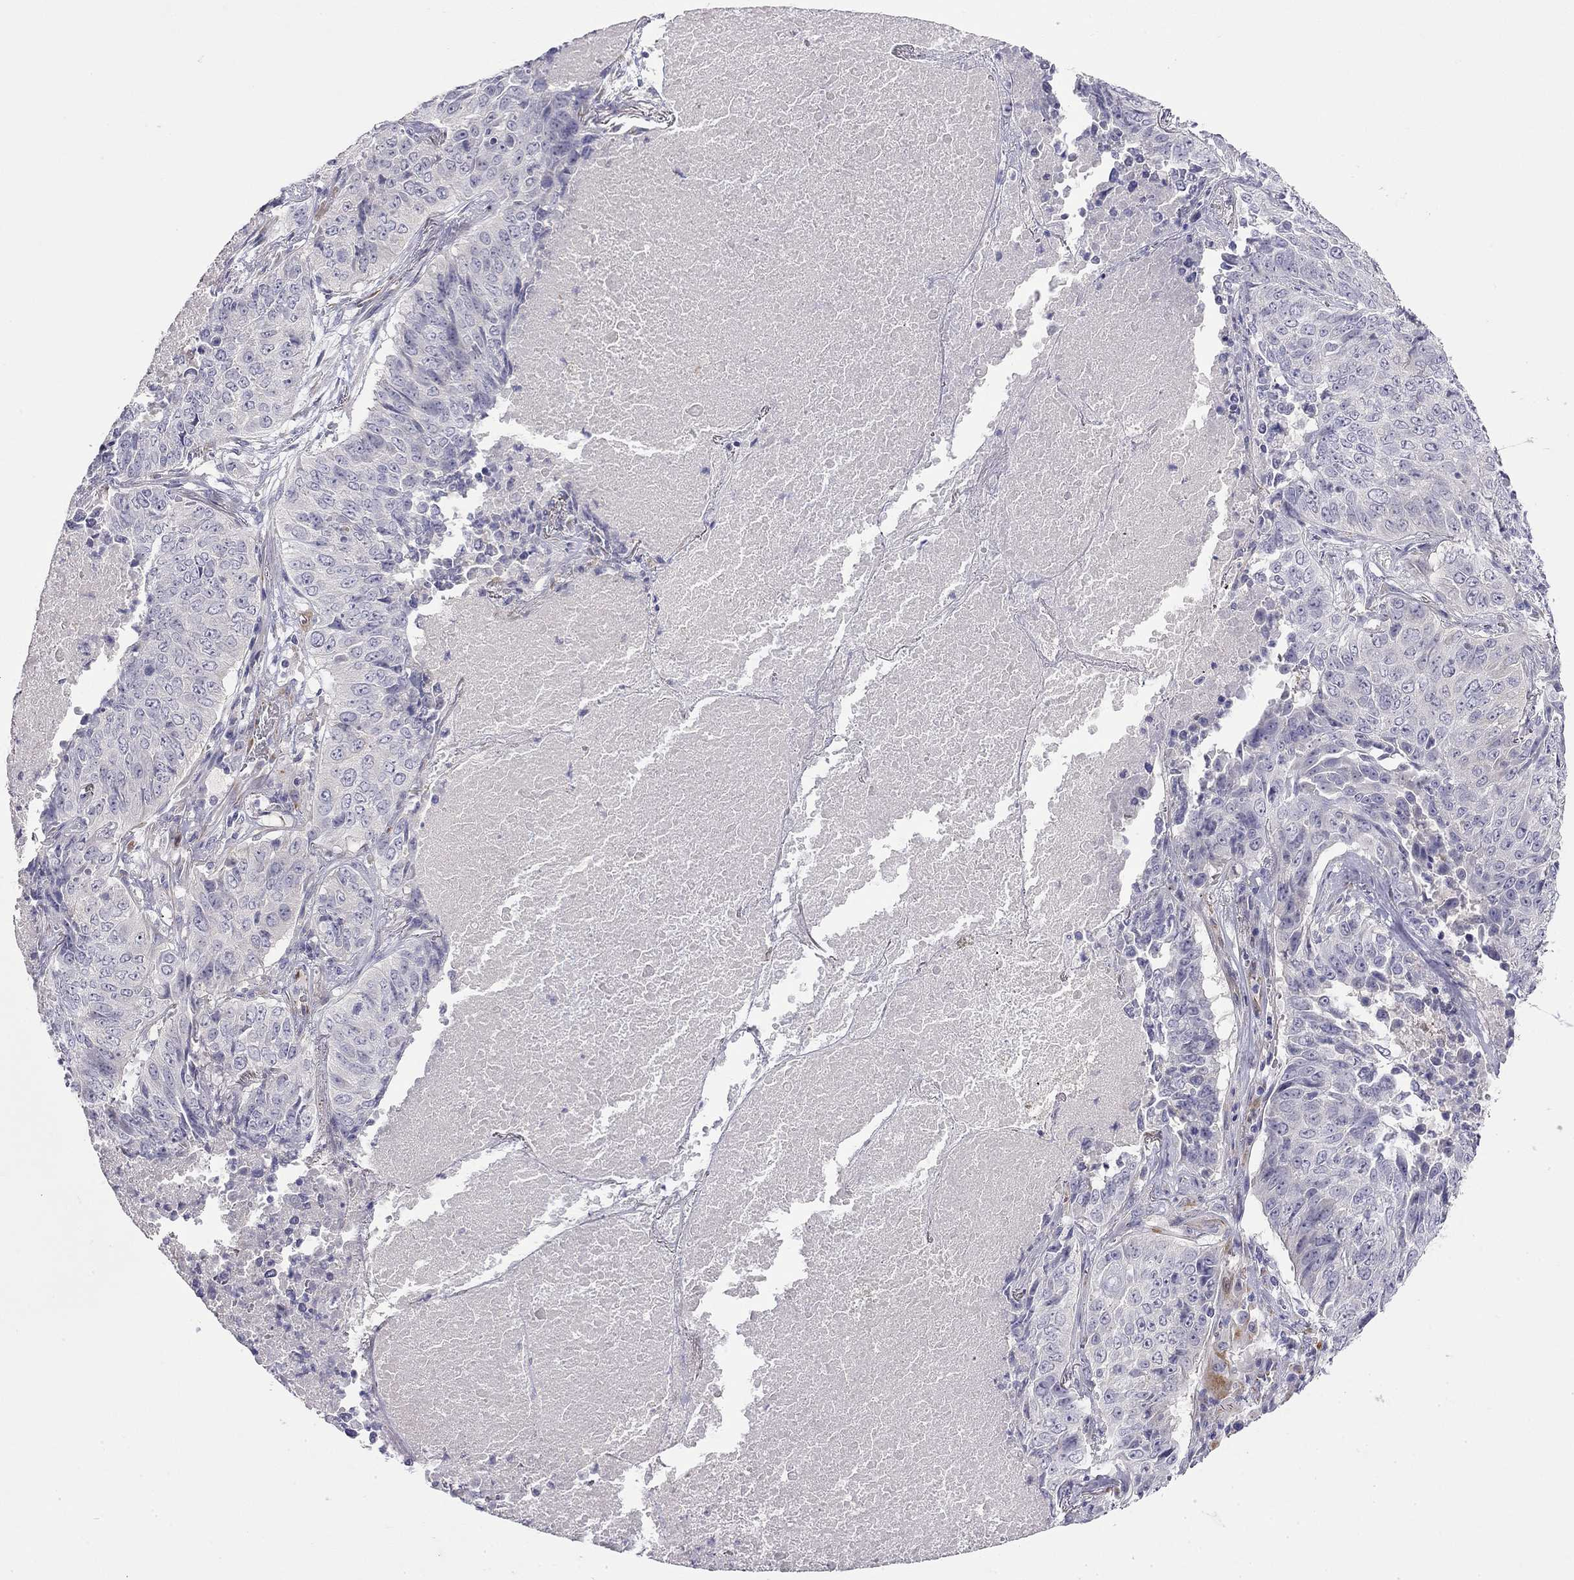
{"staining": {"intensity": "negative", "quantity": "none", "location": "none"}, "tissue": "lung cancer", "cell_type": "Tumor cells", "image_type": "cancer", "snomed": [{"axis": "morphology", "description": "Normal tissue, NOS"}, {"axis": "morphology", "description": "Squamous cell carcinoma, NOS"}, {"axis": "topography", "description": "Bronchus"}, {"axis": "topography", "description": "Lung"}], "caption": "High power microscopy micrograph of an IHC histopathology image of lung cancer (squamous cell carcinoma), revealing no significant positivity in tumor cells.", "gene": "RTL1", "patient": {"sex": "male", "age": 64}}